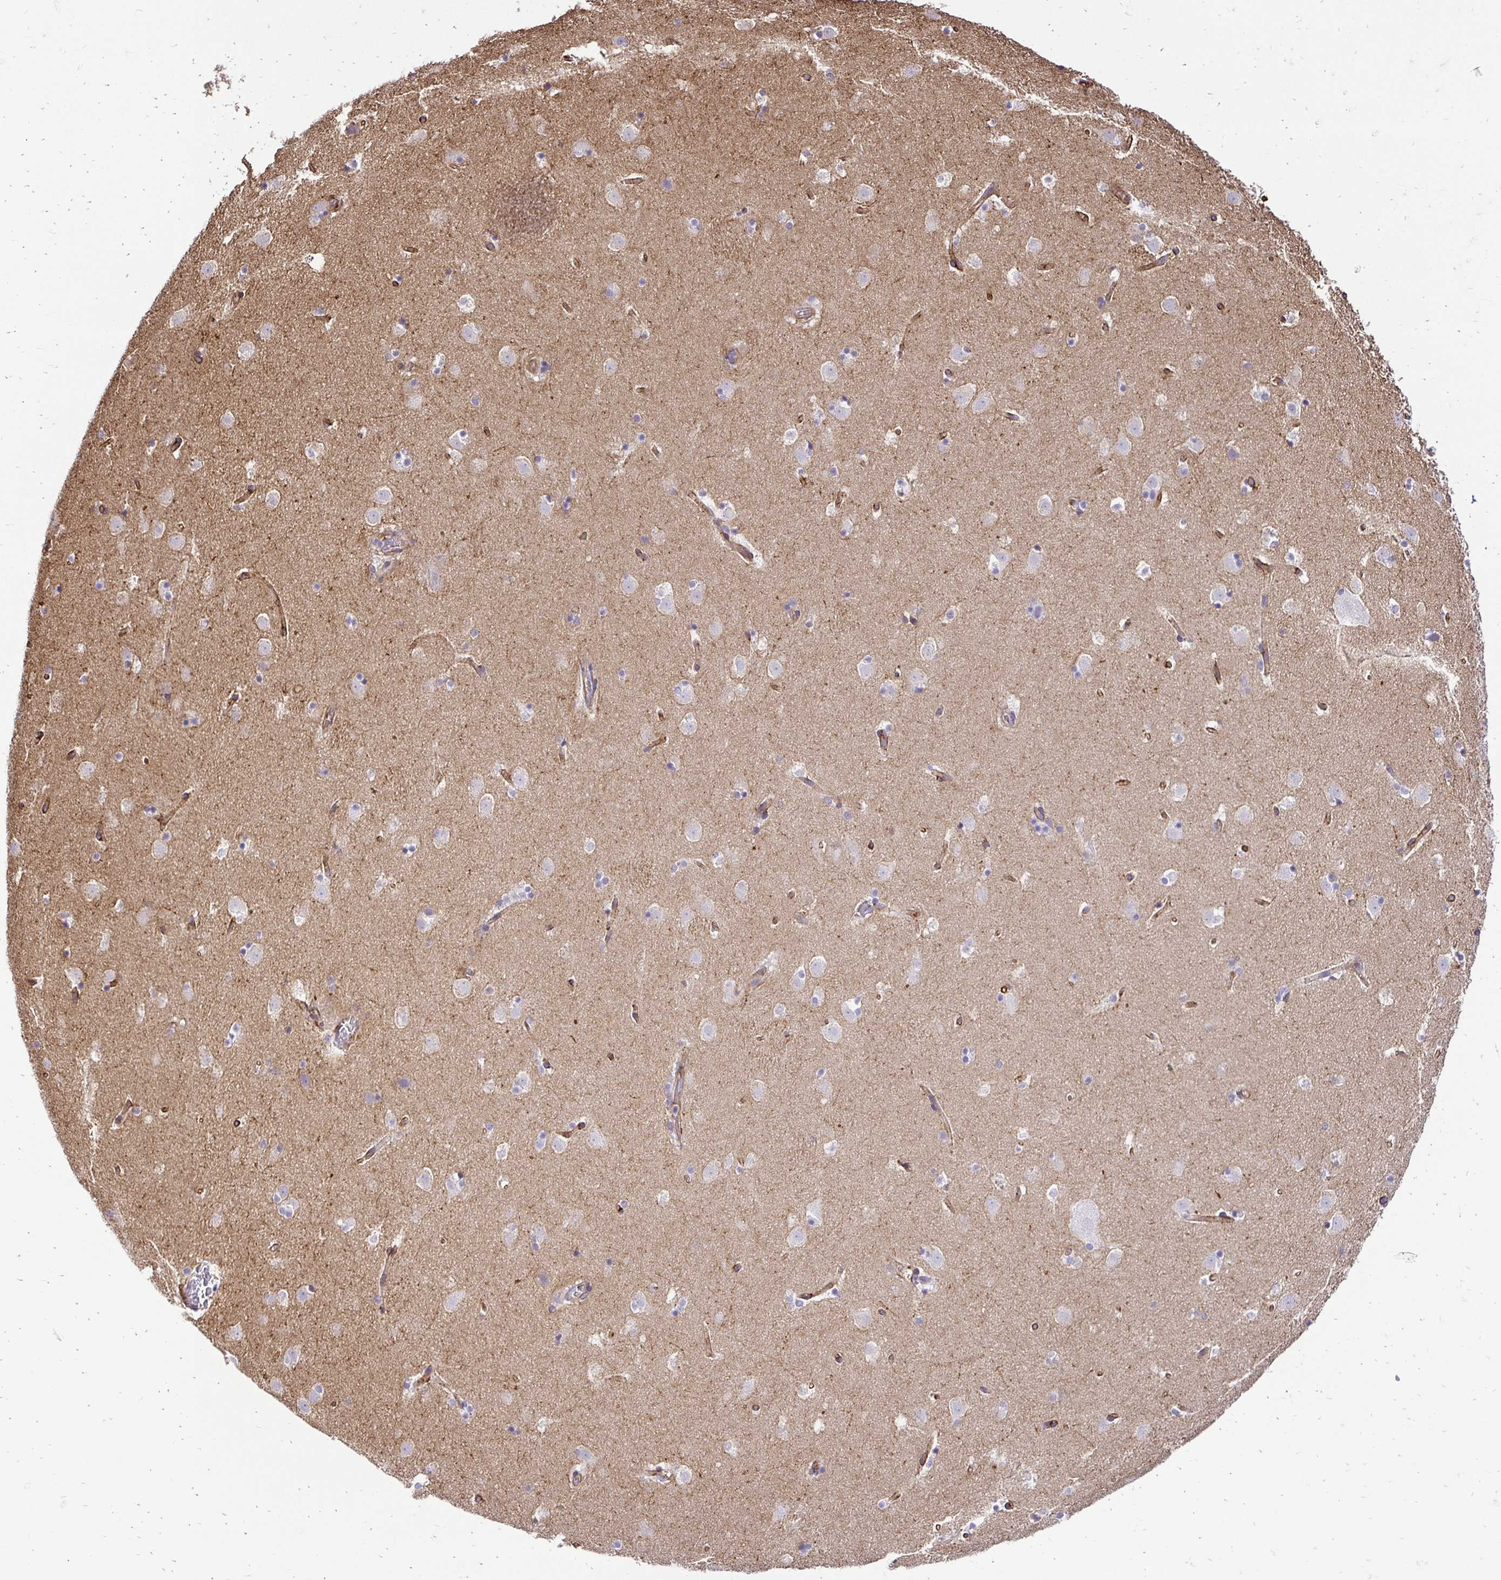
{"staining": {"intensity": "negative", "quantity": "none", "location": "none"}, "tissue": "caudate", "cell_type": "Glial cells", "image_type": "normal", "snomed": [{"axis": "morphology", "description": "Normal tissue, NOS"}, {"axis": "topography", "description": "Lateral ventricle wall"}], "caption": "Human caudate stained for a protein using immunohistochemistry (IHC) shows no positivity in glial cells.", "gene": "SLC9A1", "patient": {"sex": "male", "age": 37}}